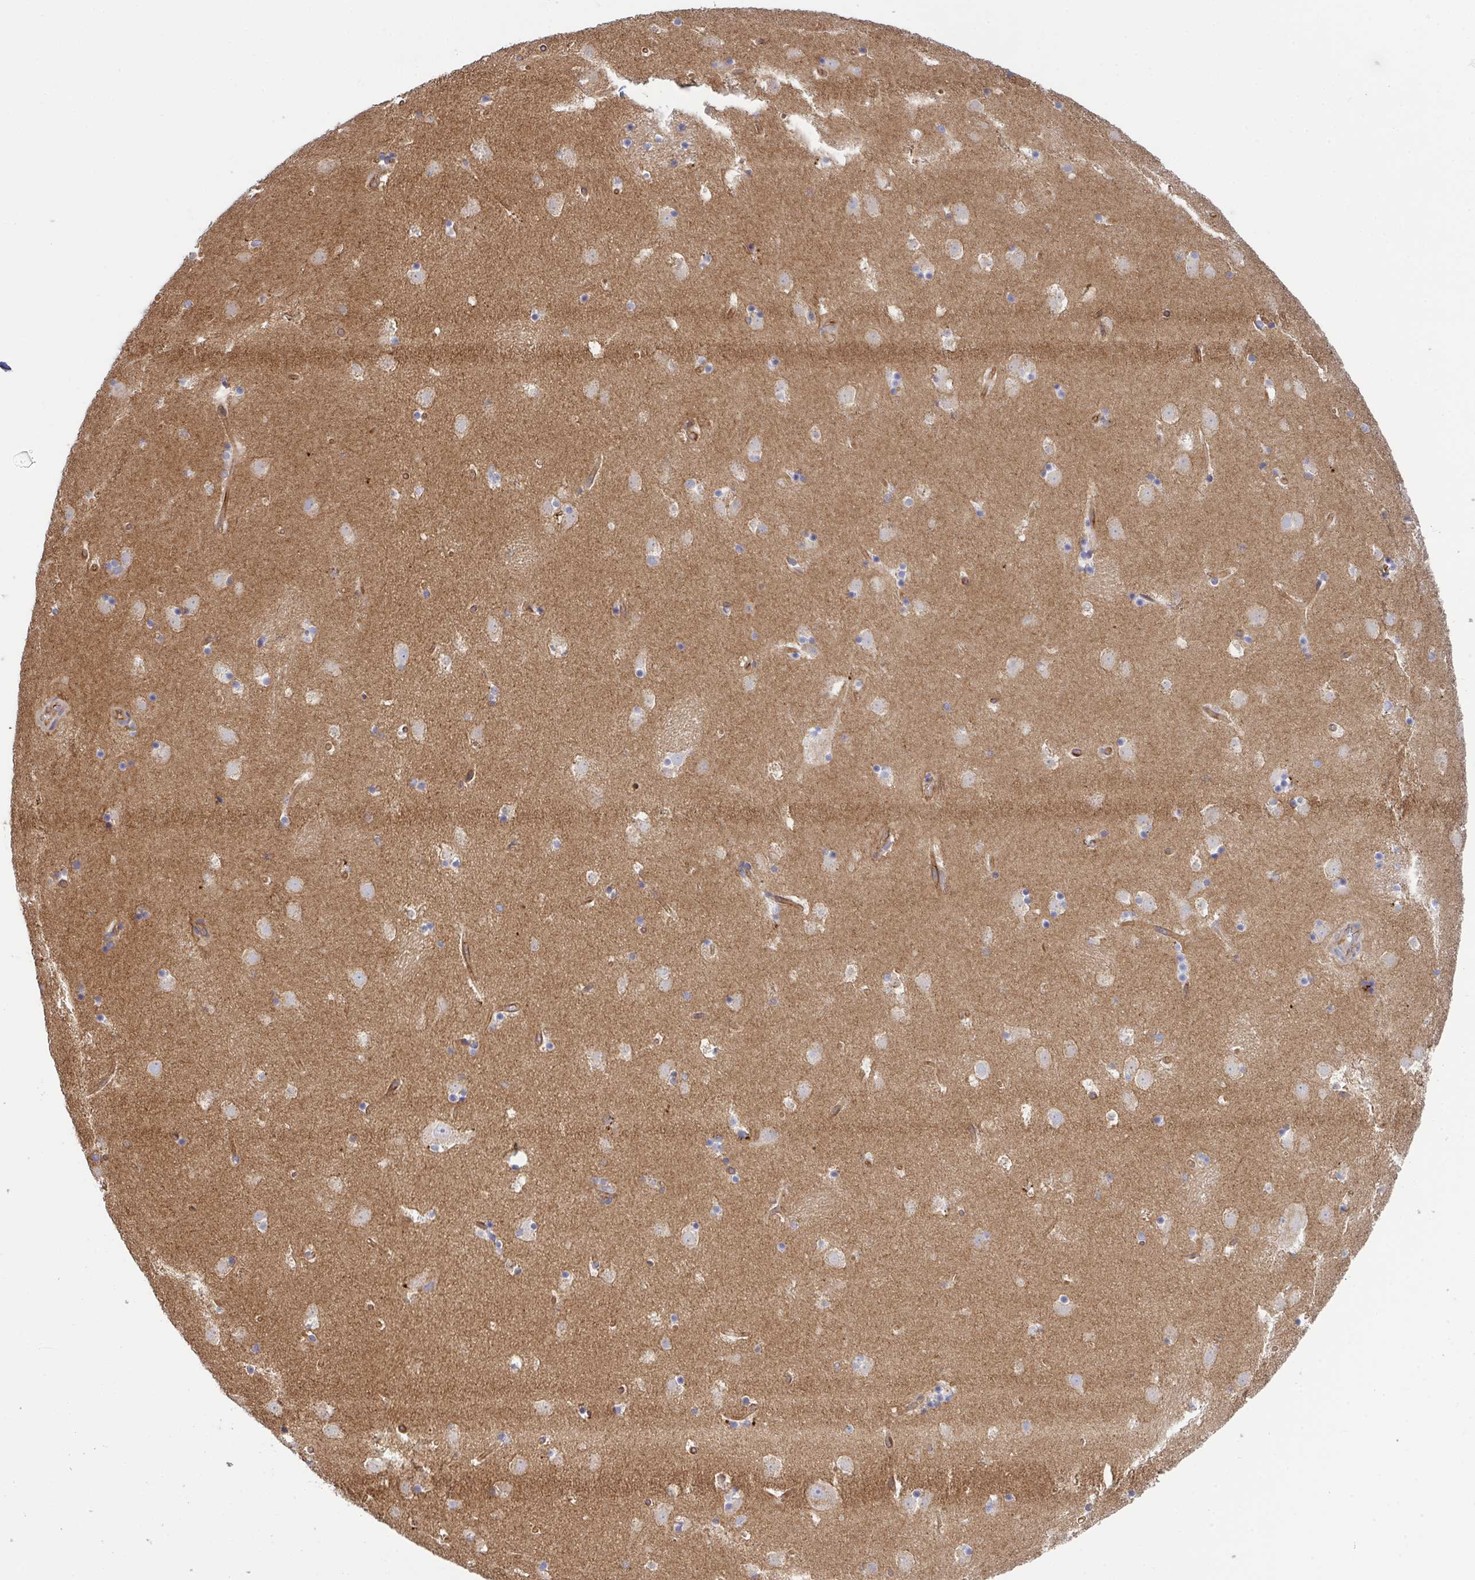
{"staining": {"intensity": "negative", "quantity": "none", "location": "none"}, "tissue": "caudate", "cell_type": "Glial cells", "image_type": "normal", "snomed": [{"axis": "morphology", "description": "Normal tissue, NOS"}, {"axis": "topography", "description": "Lateral ventricle wall"}], "caption": "A photomicrograph of human caudate is negative for staining in glial cells.", "gene": "C4orf36", "patient": {"sex": "male", "age": 37}}